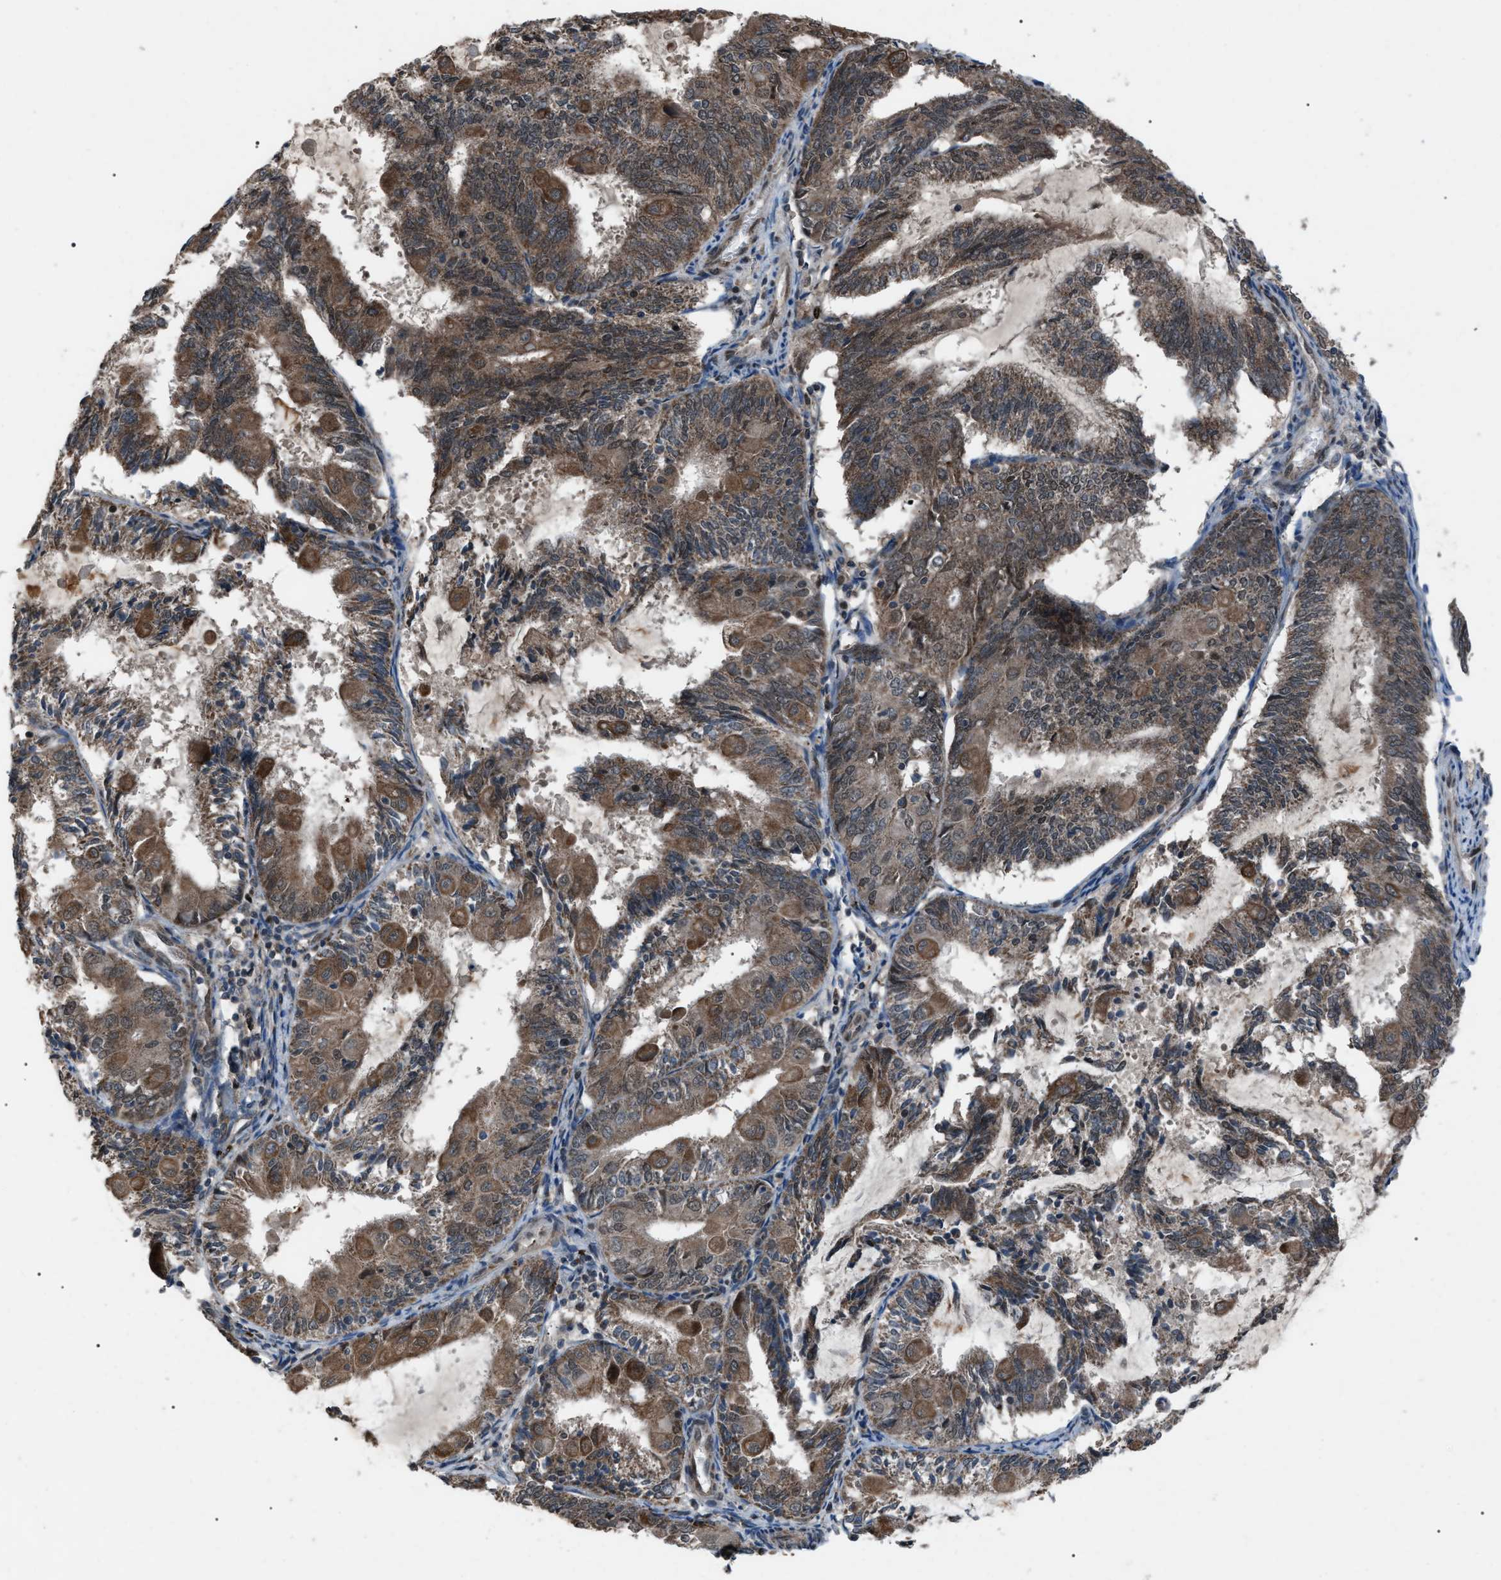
{"staining": {"intensity": "moderate", "quantity": ">75%", "location": "cytoplasmic/membranous"}, "tissue": "endometrial cancer", "cell_type": "Tumor cells", "image_type": "cancer", "snomed": [{"axis": "morphology", "description": "Adenocarcinoma, NOS"}, {"axis": "topography", "description": "Endometrium"}], "caption": "Endometrial cancer was stained to show a protein in brown. There is medium levels of moderate cytoplasmic/membranous staining in about >75% of tumor cells.", "gene": "ZFAND2A", "patient": {"sex": "female", "age": 81}}